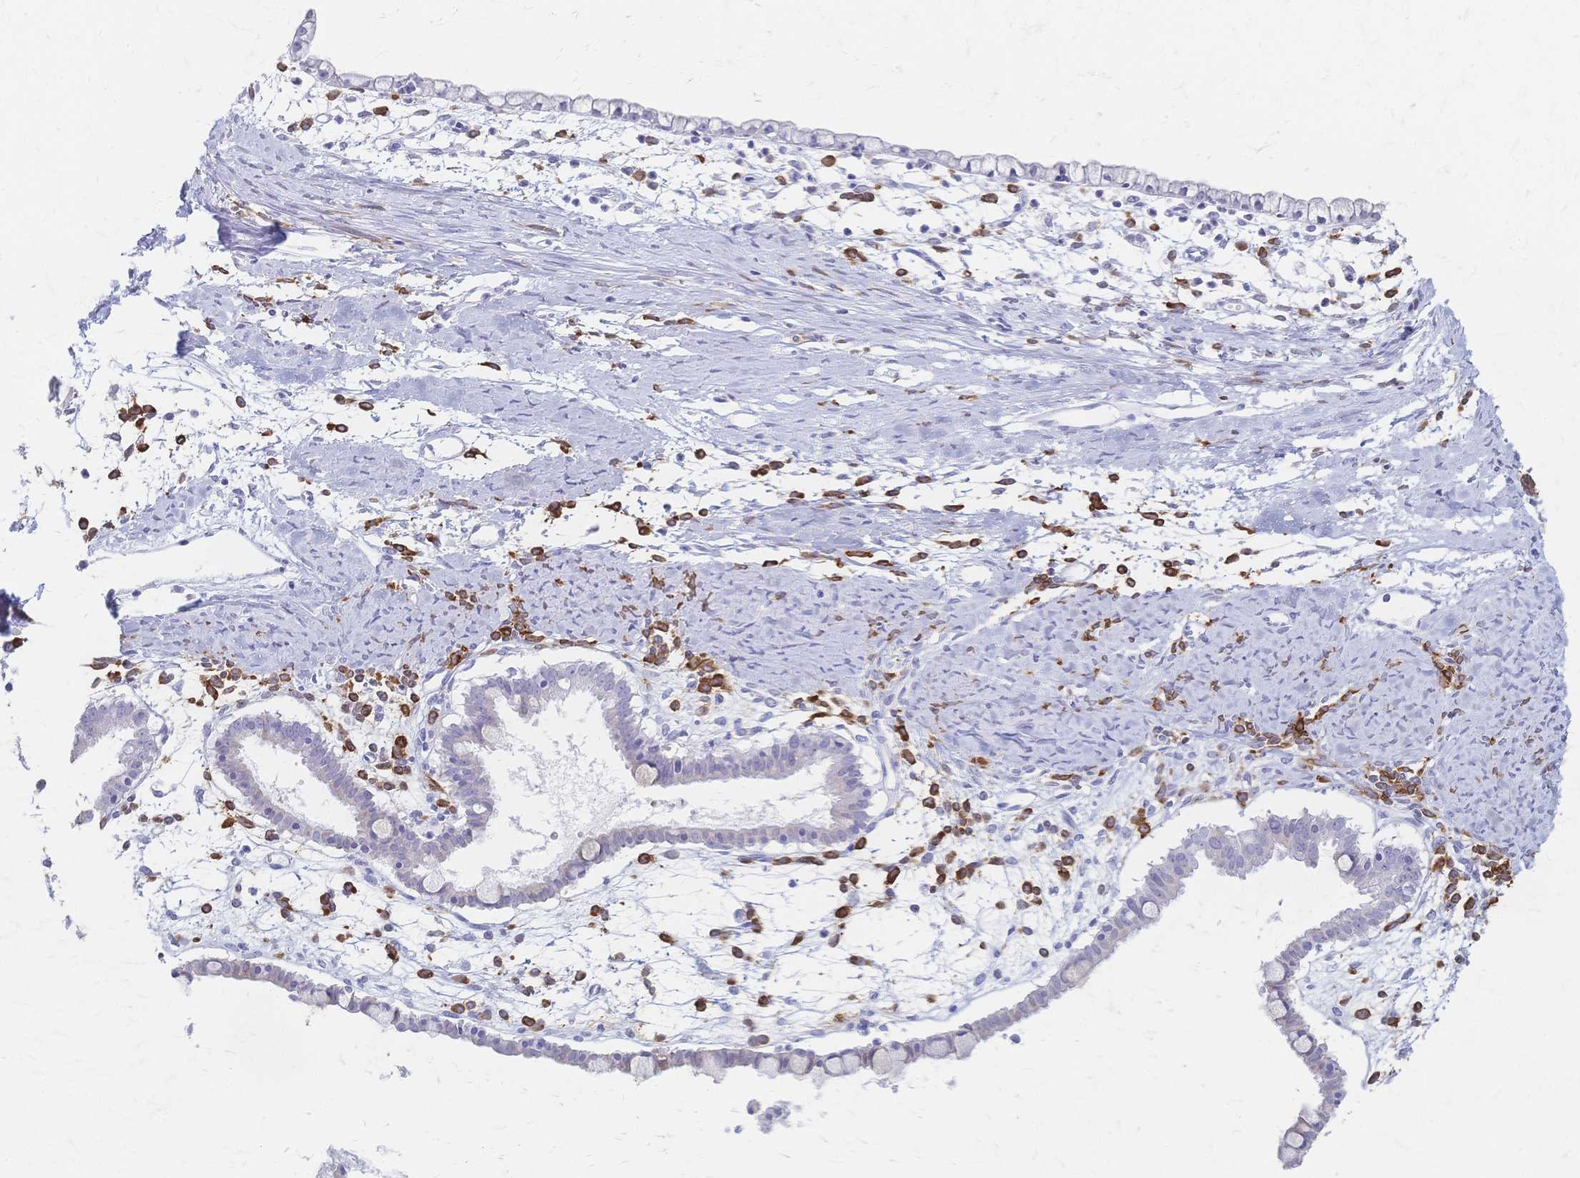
{"staining": {"intensity": "negative", "quantity": "none", "location": "none"}, "tissue": "ovarian cancer", "cell_type": "Tumor cells", "image_type": "cancer", "snomed": [{"axis": "morphology", "description": "Cystadenocarcinoma, mucinous, NOS"}, {"axis": "topography", "description": "Ovary"}], "caption": "Micrograph shows no protein positivity in tumor cells of ovarian cancer (mucinous cystadenocarcinoma) tissue.", "gene": "CYB5A", "patient": {"sex": "female", "age": 61}}